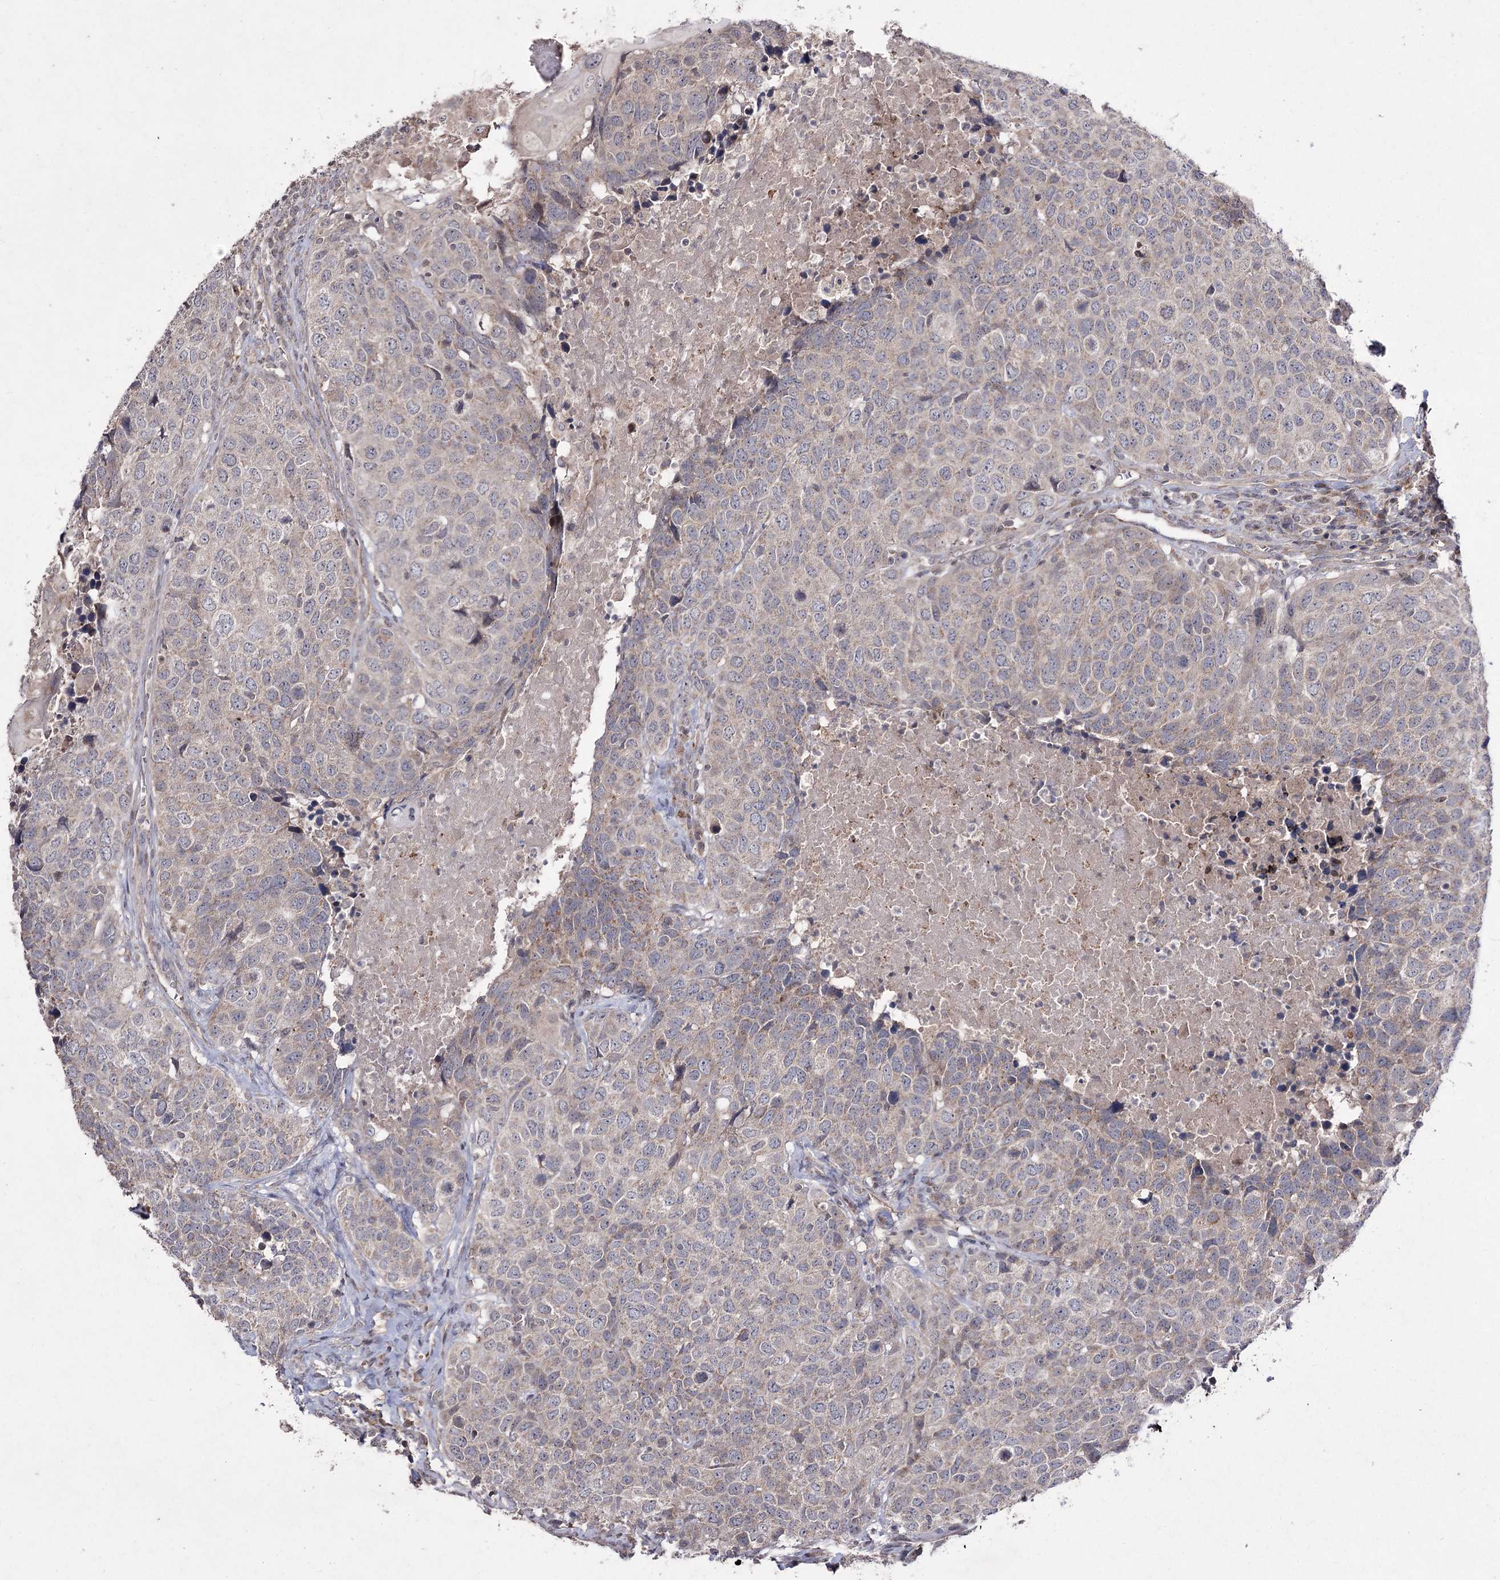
{"staining": {"intensity": "weak", "quantity": "<25%", "location": "cytoplasmic/membranous"}, "tissue": "head and neck cancer", "cell_type": "Tumor cells", "image_type": "cancer", "snomed": [{"axis": "morphology", "description": "Squamous cell carcinoma, NOS"}, {"axis": "topography", "description": "Head-Neck"}], "caption": "This is an immunohistochemistry (IHC) micrograph of human head and neck cancer (squamous cell carcinoma). There is no positivity in tumor cells.", "gene": "FANCL", "patient": {"sex": "male", "age": 66}}